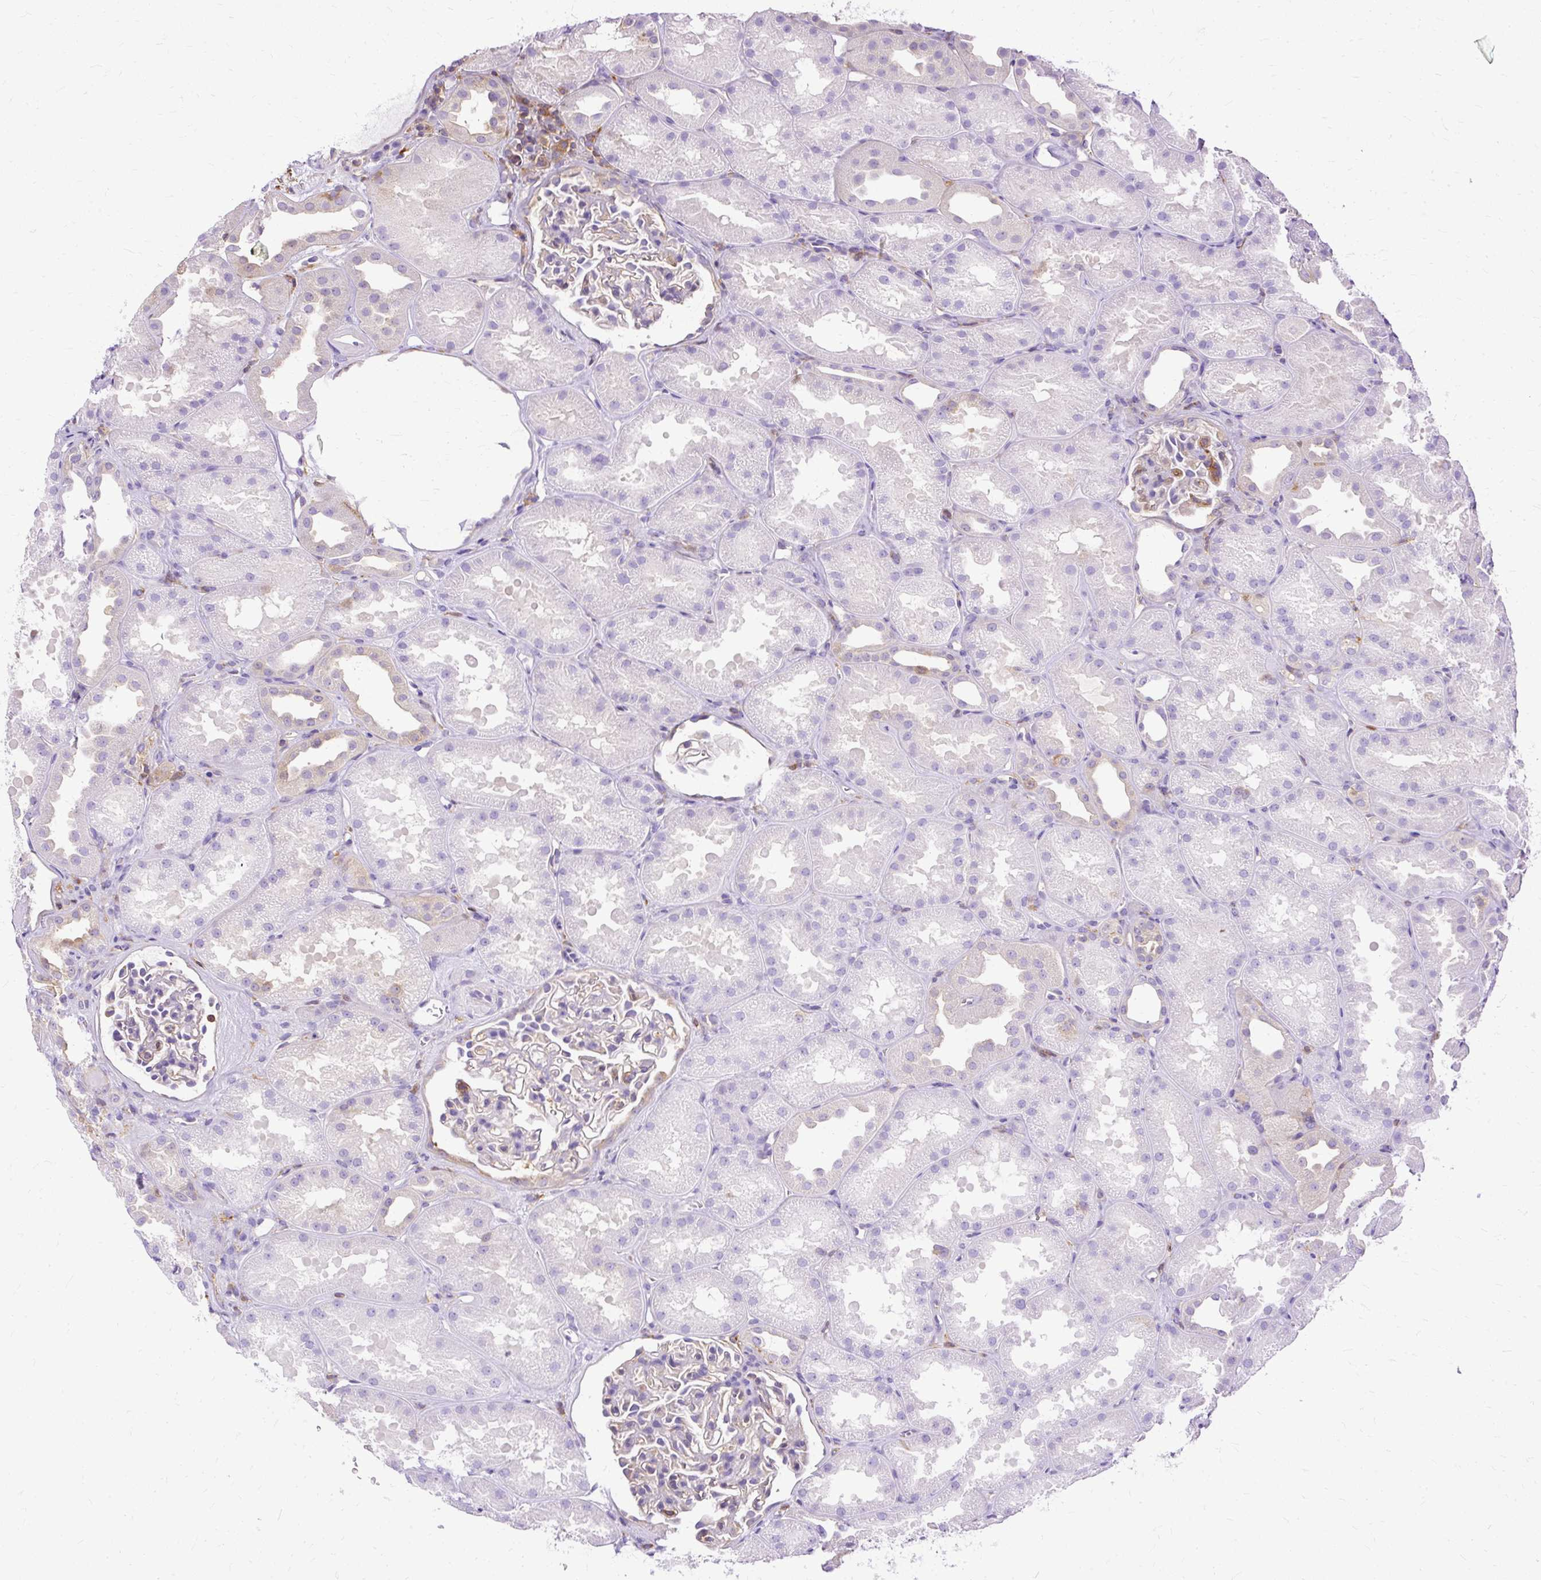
{"staining": {"intensity": "negative", "quantity": "none", "location": "none"}, "tissue": "kidney", "cell_type": "Cells in glomeruli", "image_type": "normal", "snomed": [{"axis": "morphology", "description": "Normal tissue, NOS"}, {"axis": "topography", "description": "Kidney"}], "caption": "Immunohistochemical staining of normal human kidney demonstrates no significant expression in cells in glomeruli.", "gene": "TWF2", "patient": {"sex": "male", "age": 61}}